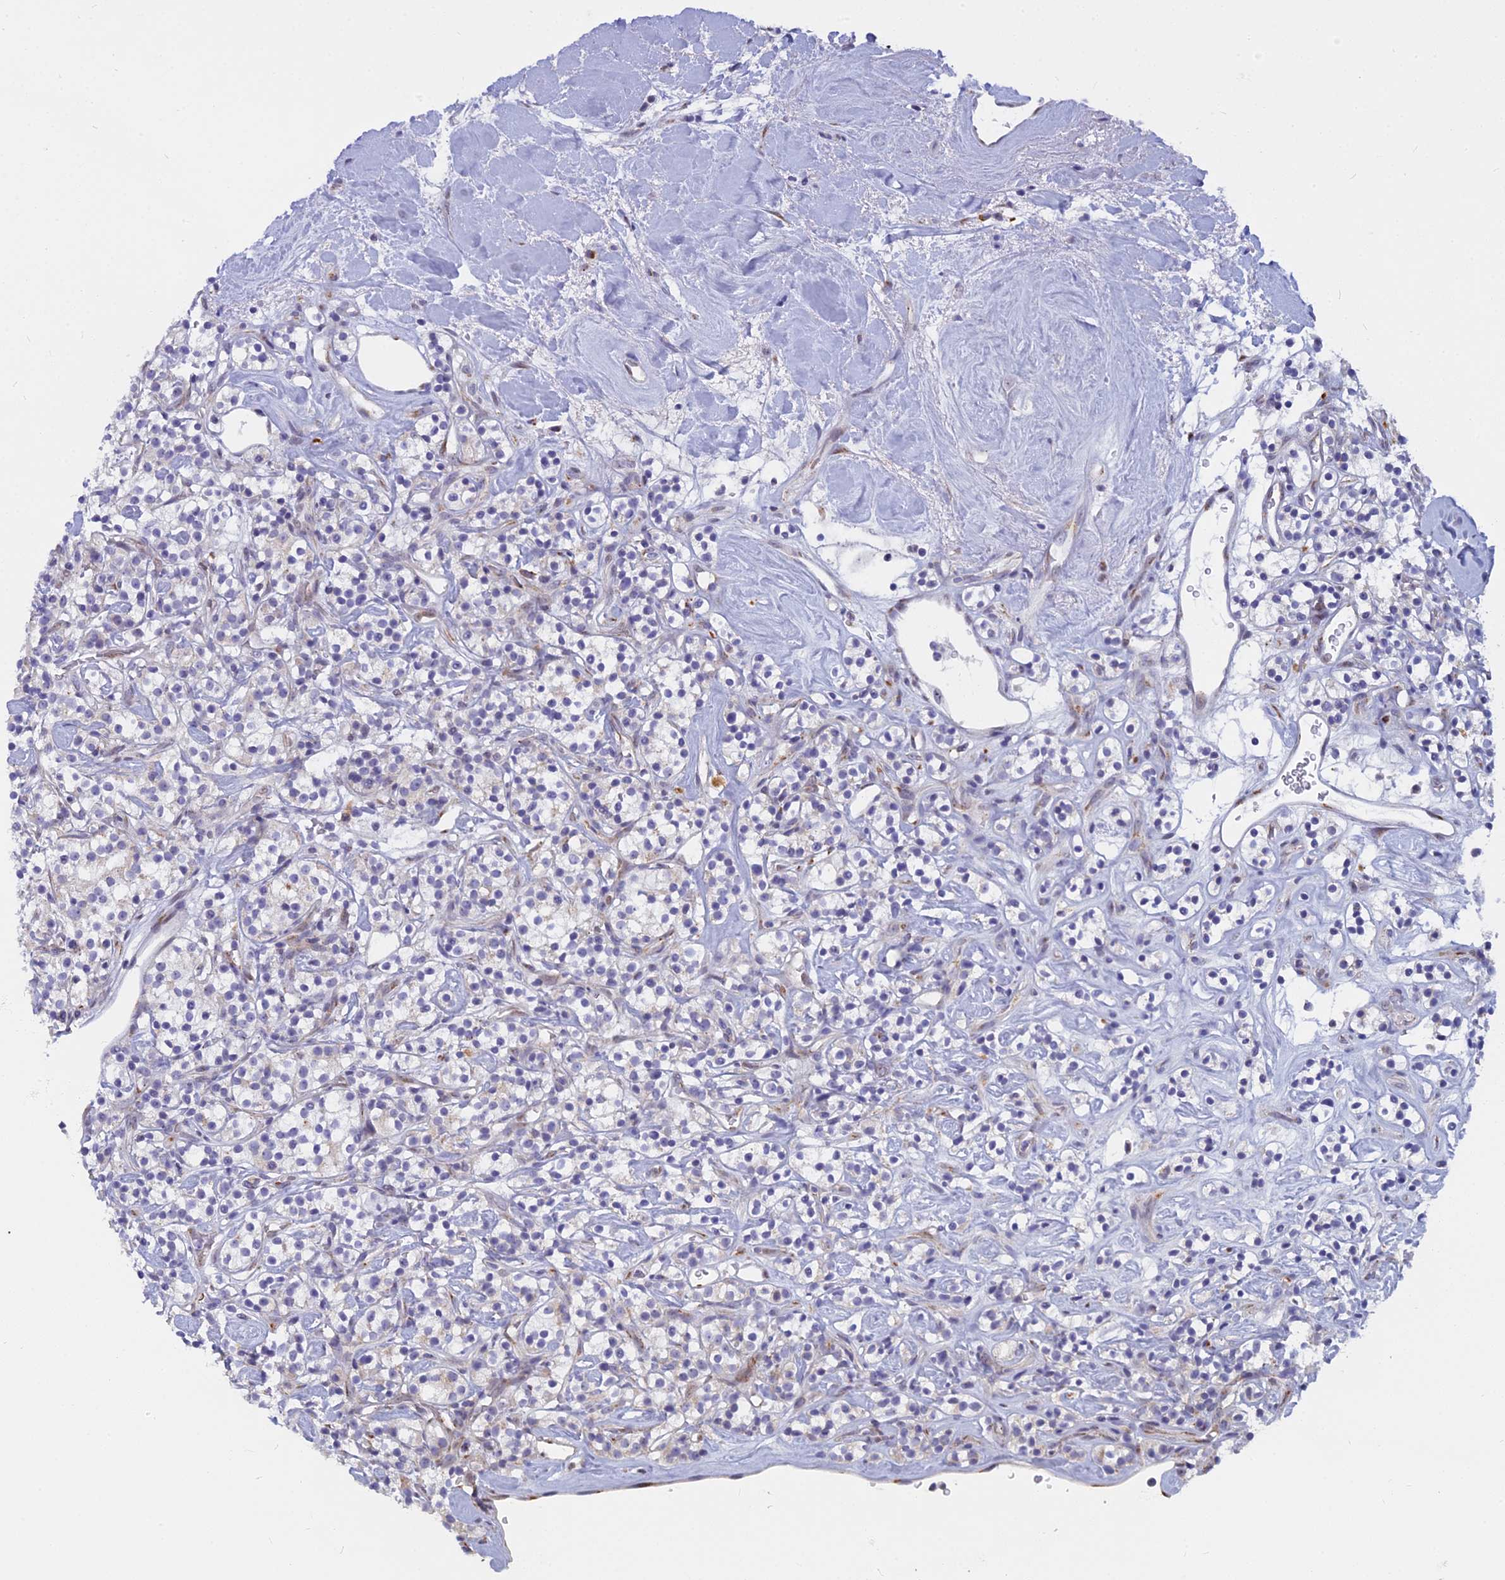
{"staining": {"intensity": "negative", "quantity": "none", "location": "none"}, "tissue": "renal cancer", "cell_type": "Tumor cells", "image_type": "cancer", "snomed": [{"axis": "morphology", "description": "Adenocarcinoma, NOS"}, {"axis": "topography", "description": "Kidney"}], "caption": "High magnification brightfield microscopy of renal cancer stained with DAB (brown) and counterstained with hematoxylin (blue): tumor cells show no significant expression.", "gene": "WDPCP", "patient": {"sex": "male", "age": 77}}